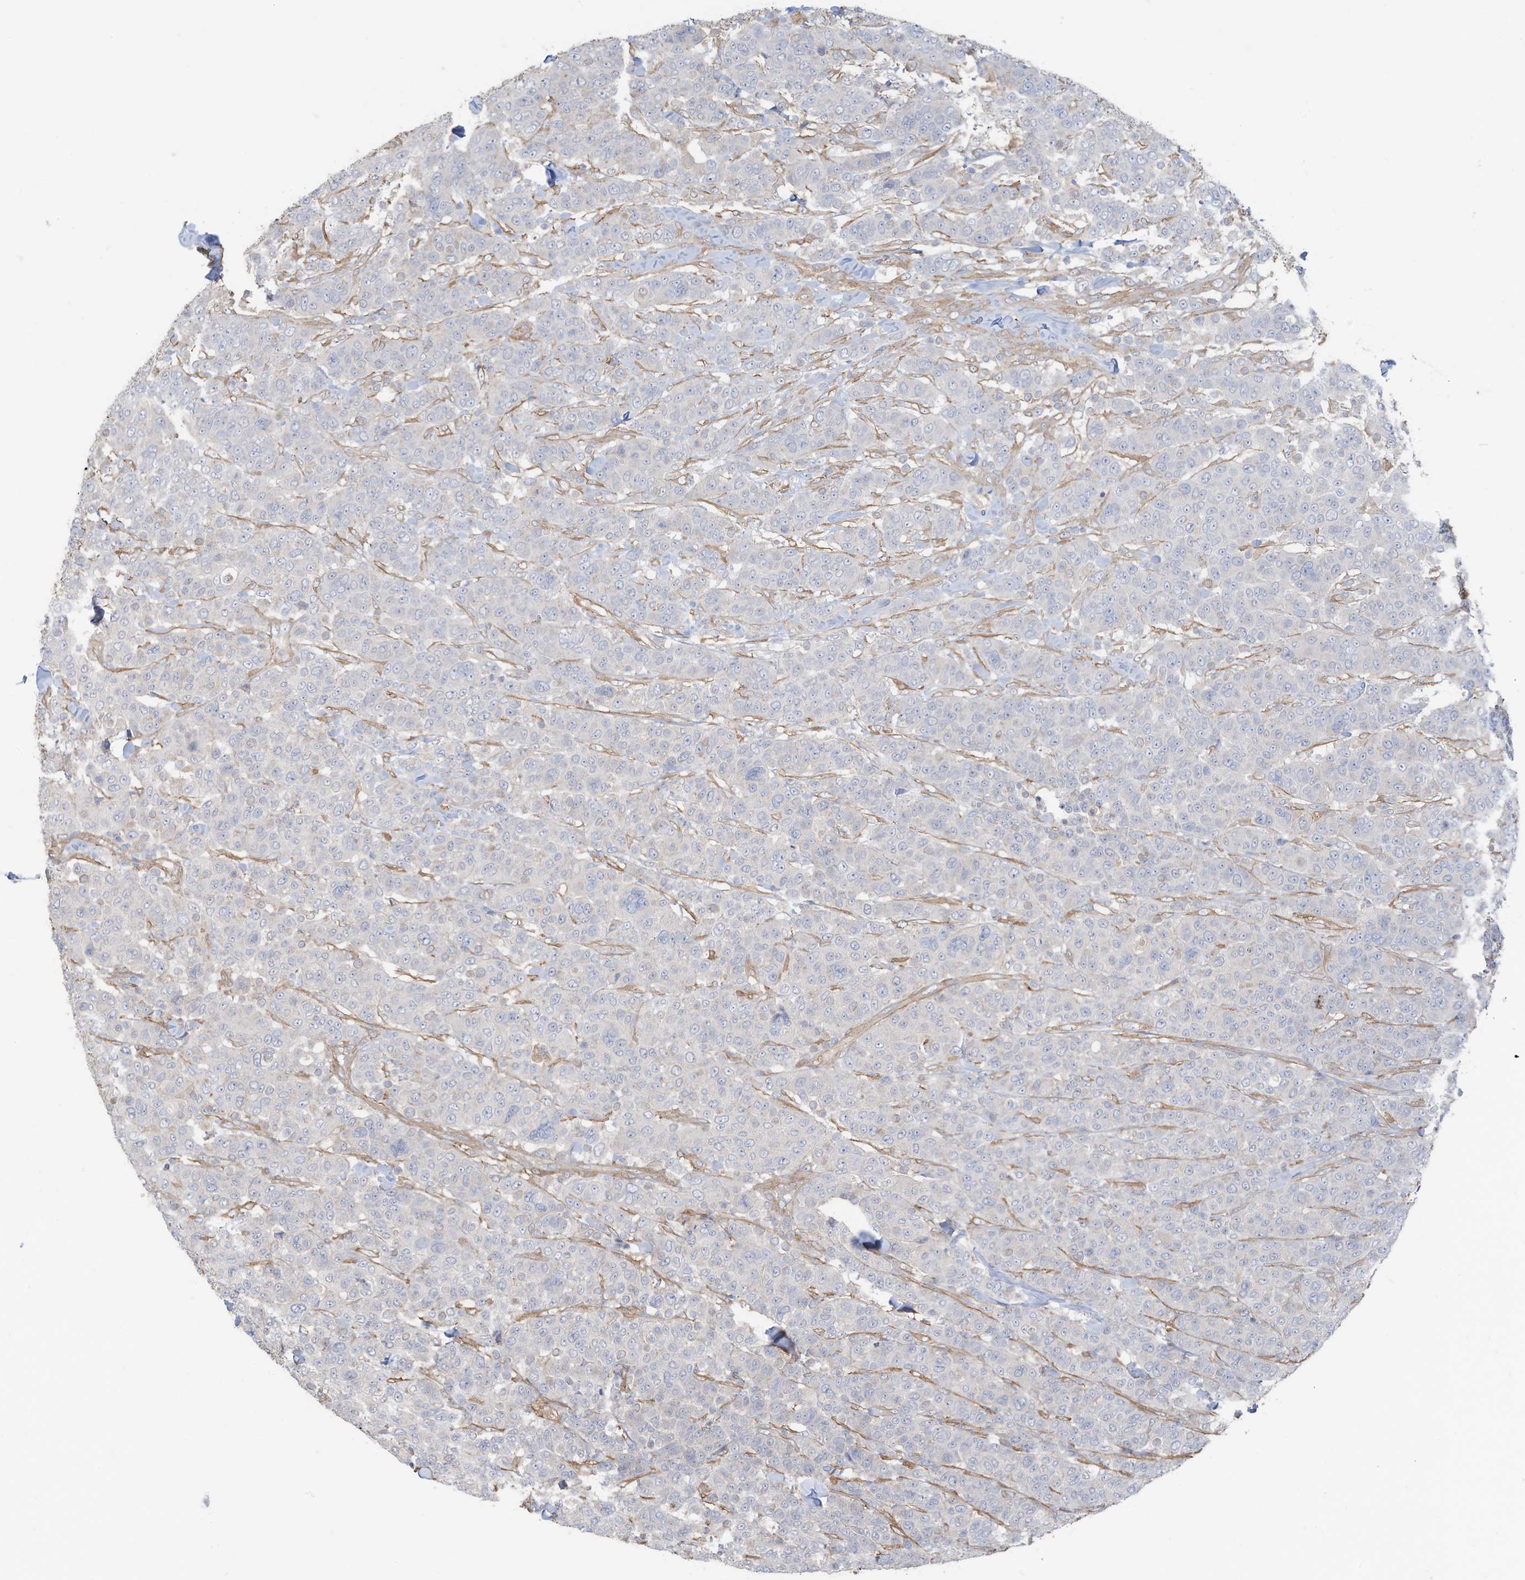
{"staining": {"intensity": "negative", "quantity": "none", "location": "none"}, "tissue": "breast cancer", "cell_type": "Tumor cells", "image_type": "cancer", "snomed": [{"axis": "morphology", "description": "Duct carcinoma"}, {"axis": "topography", "description": "Breast"}], "caption": "IHC image of human intraductal carcinoma (breast) stained for a protein (brown), which displays no staining in tumor cells.", "gene": "SLC17A7", "patient": {"sex": "female", "age": 37}}